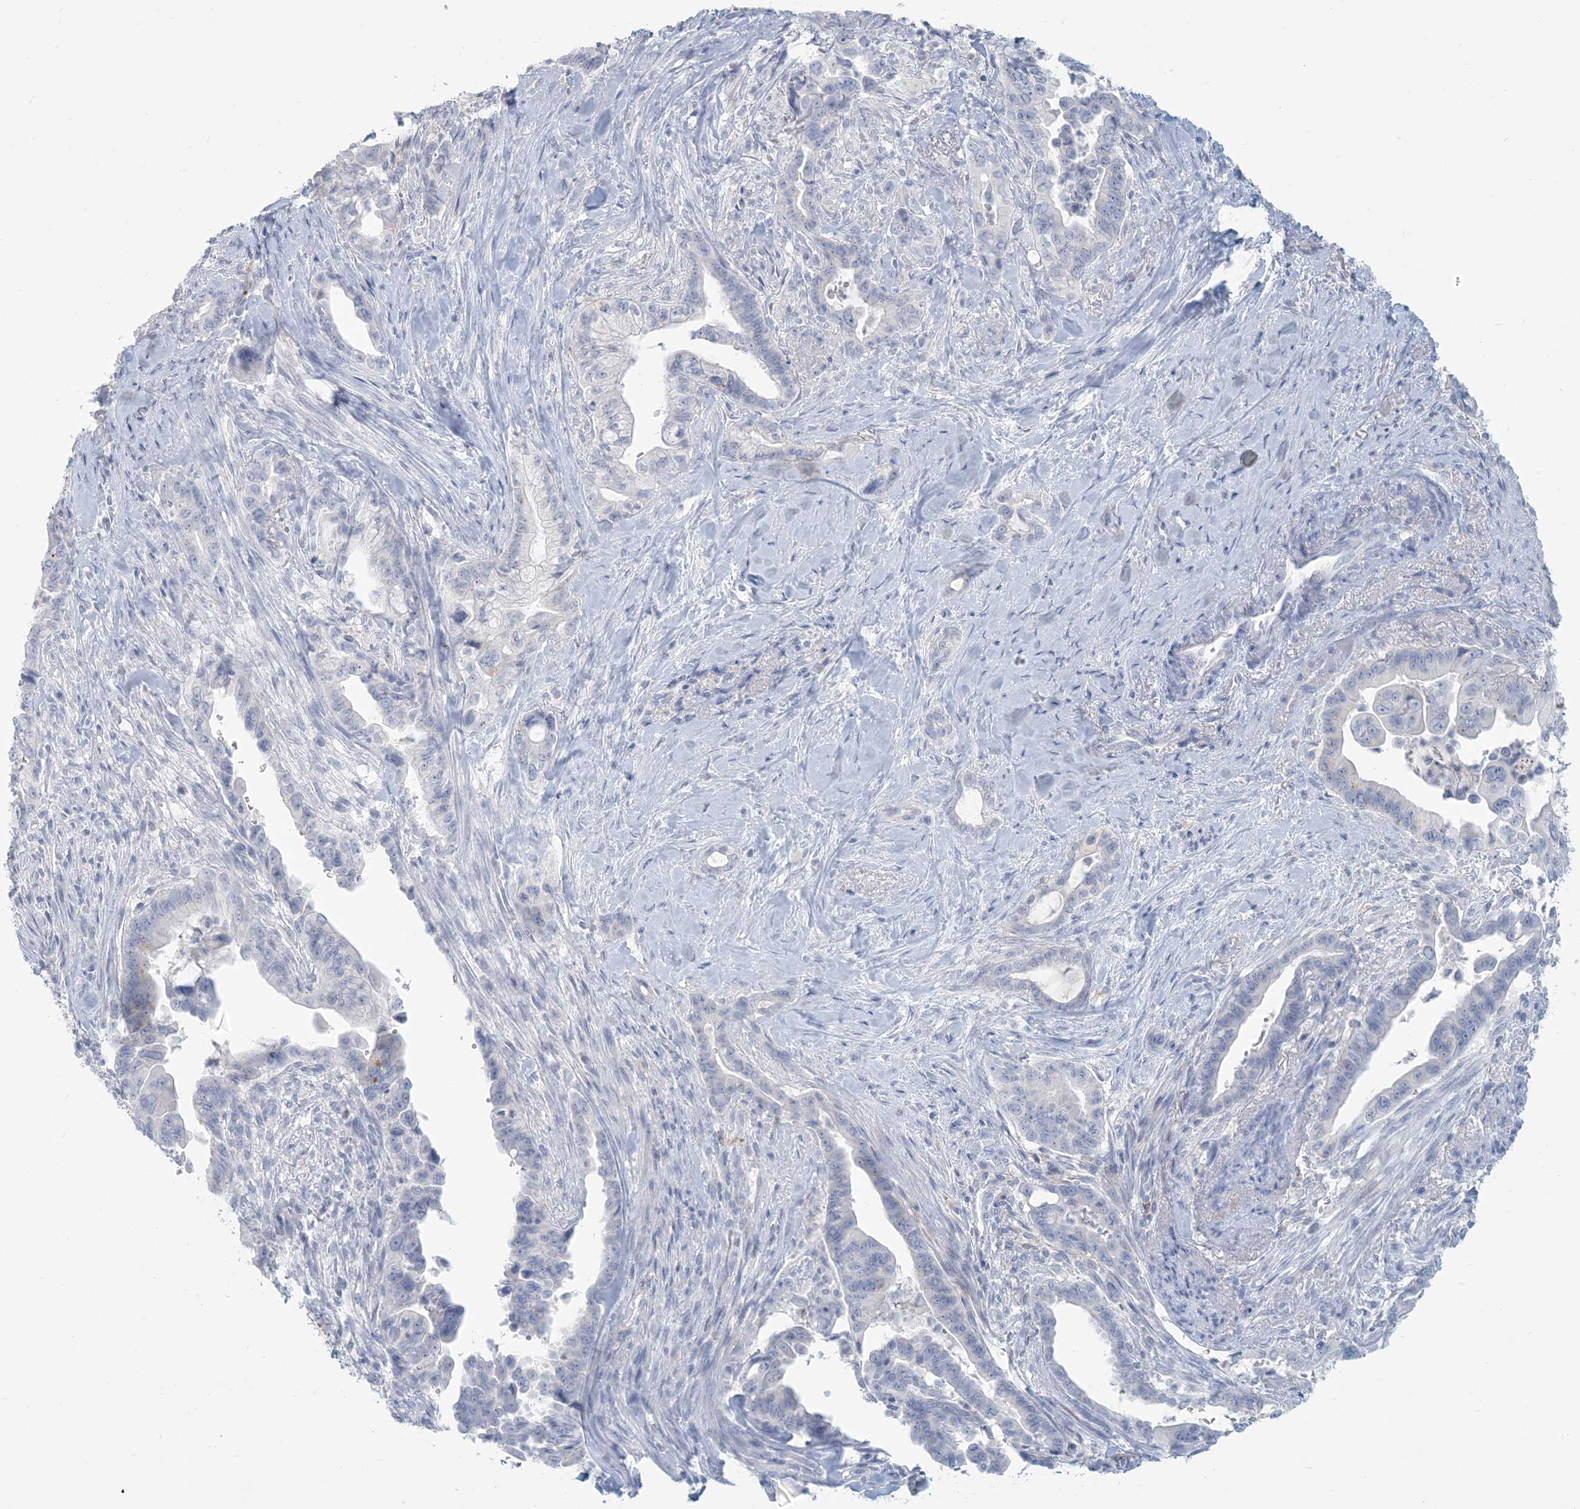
{"staining": {"intensity": "negative", "quantity": "none", "location": "none"}, "tissue": "pancreatic cancer", "cell_type": "Tumor cells", "image_type": "cancer", "snomed": [{"axis": "morphology", "description": "Adenocarcinoma, NOS"}, {"axis": "topography", "description": "Pancreas"}], "caption": "Photomicrograph shows no protein positivity in tumor cells of pancreatic cancer tissue.", "gene": "HLA-DRB1", "patient": {"sex": "male", "age": 70}}